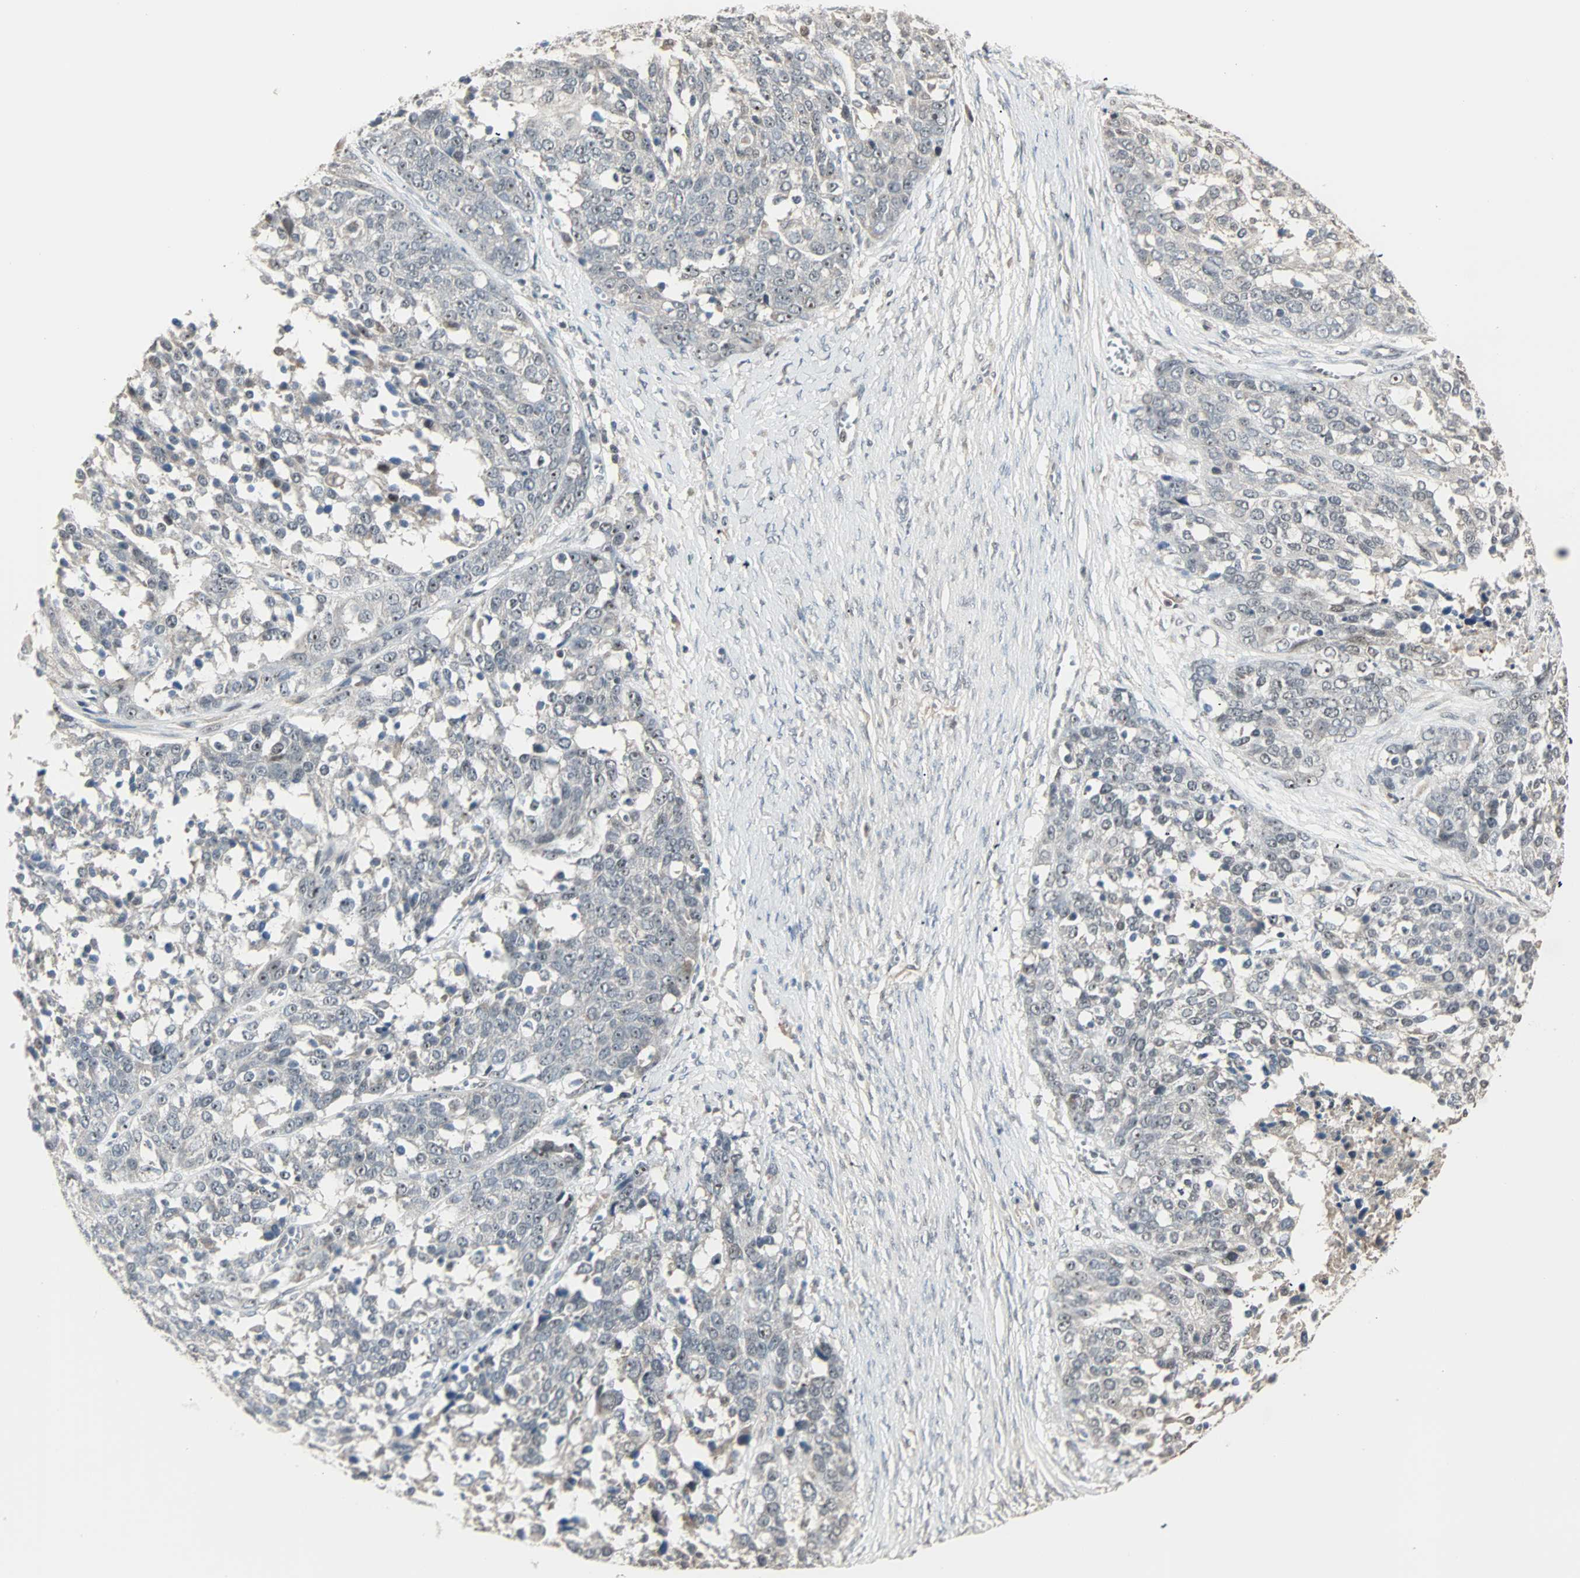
{"staining": {"intensity": "moderate", "quantity": "25%-75%", "location": "cytoplasmic/membranous,nuclear"}, "tissue": "ovarian cancer", "cell_type": "Tumor cells", "image_type": "cancer", "snomed": [{"axis": "morphology", "description": "Cystadenocarcinoma, serous, NOS"}, {"axis": "topography", "description": "Ovary"}], "caption": "This is a histology image of immunohistochemistry (IHC) staining of ovarian serous cystadenocarcinoma, which shows moderate expression in the cytoplasmic/membranous and nuclear of tumor cells.", "gene": "KDM4A", "patient": {"sex": "female", "age": 44}}